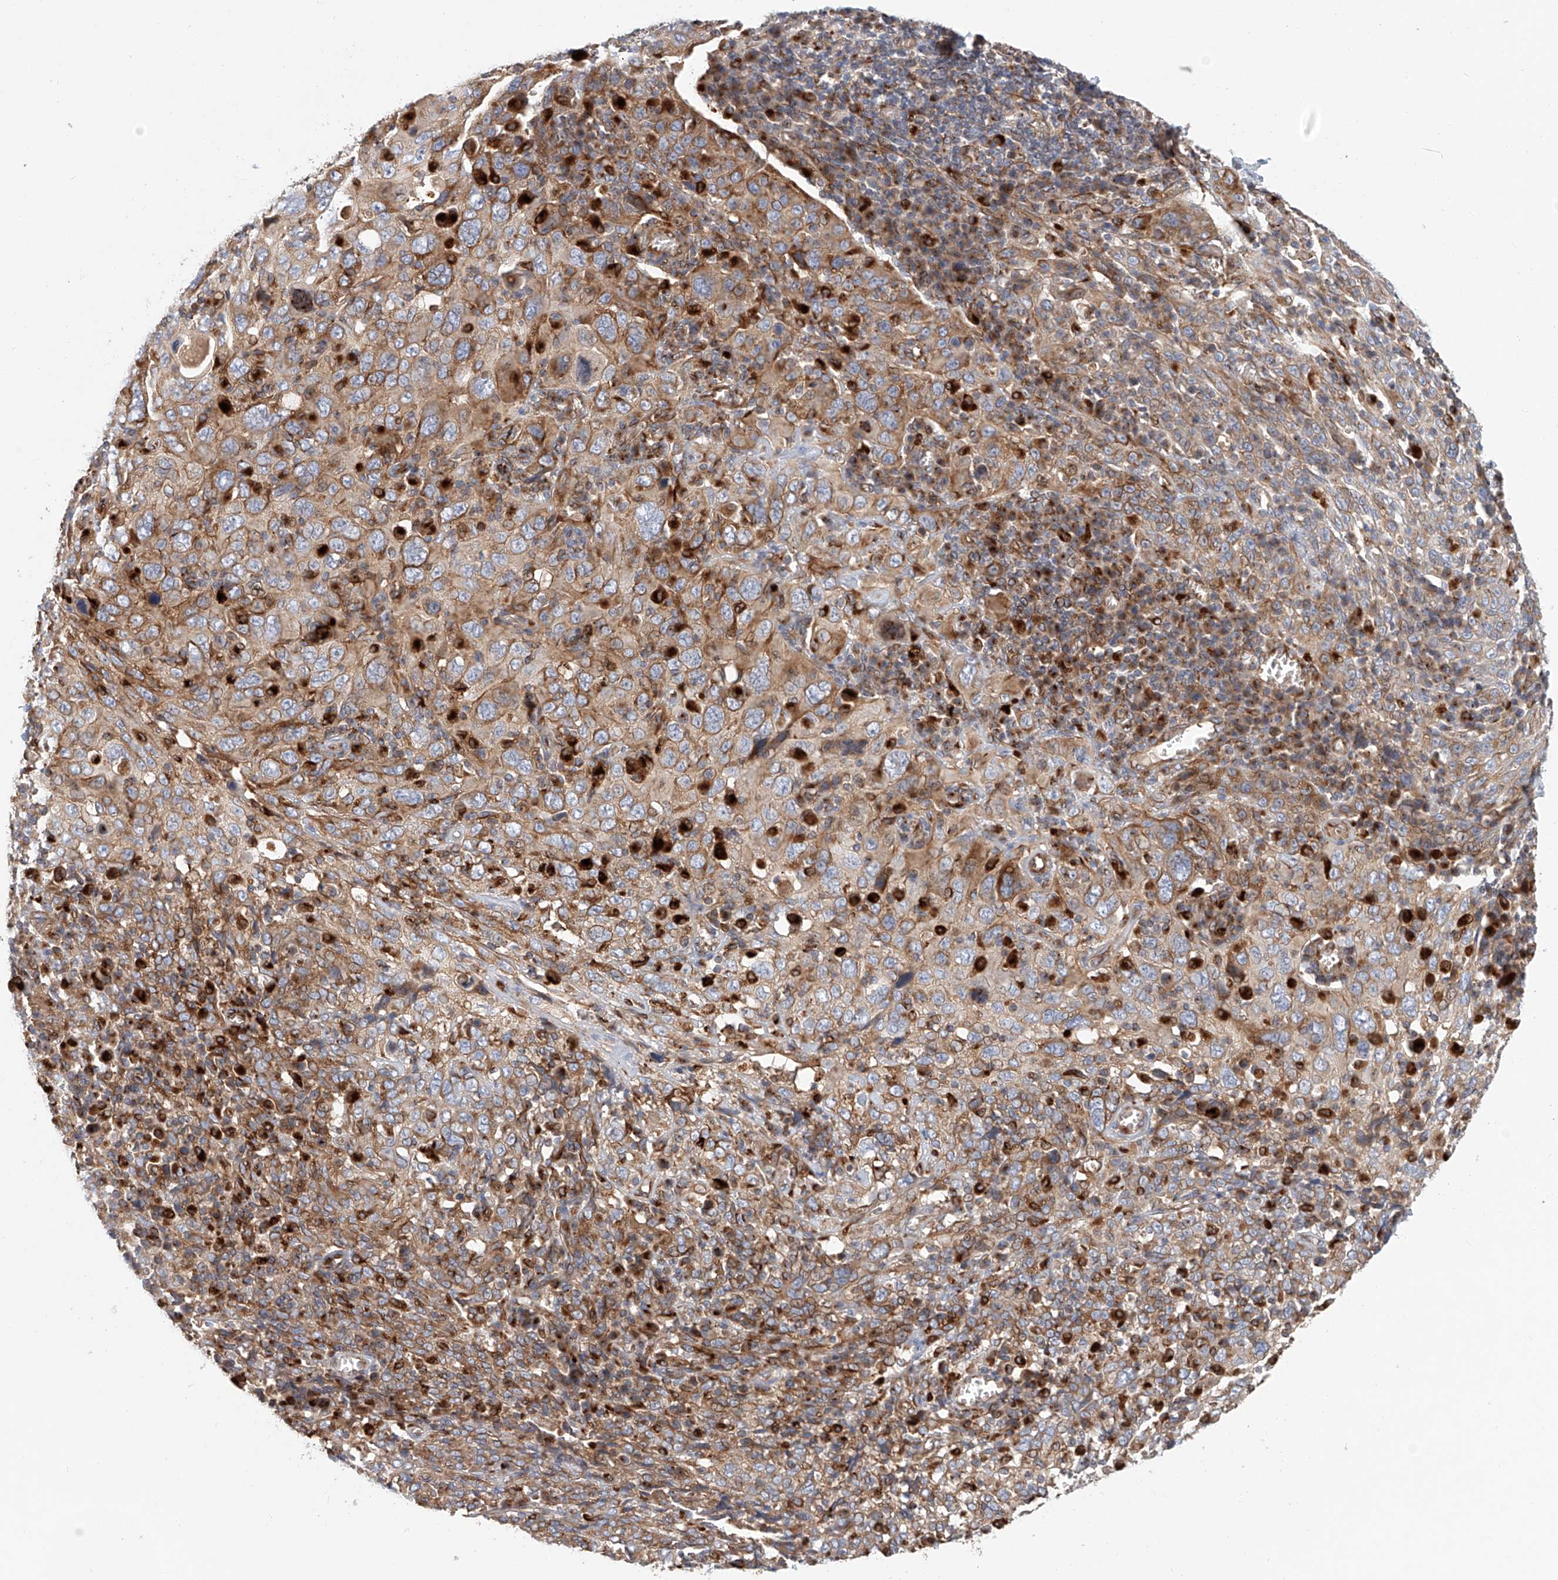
{"staining": {"intensity": "moderate", "quantity": ">75%", "location": "cytoplasmic/membranous"}, "tissue": "cervical cancer", "cell_type": "Tumor cells", "image_type": "cancer", "snomed": [{"axis": "morphology", "description": "Squamous cell carcinoma, NOS"}, {"axis": "topography", "description": "Cervix"}], "caption": "The image displays immunohistochemical staining of cervical cancer (squamous cell carcinoma). There is moderate cytoplasmic/membranous staining is appreciated in about >75% of tumor cells.", "gene": "HGSNAT", "patient": {"sex": "female", "age": 46}}